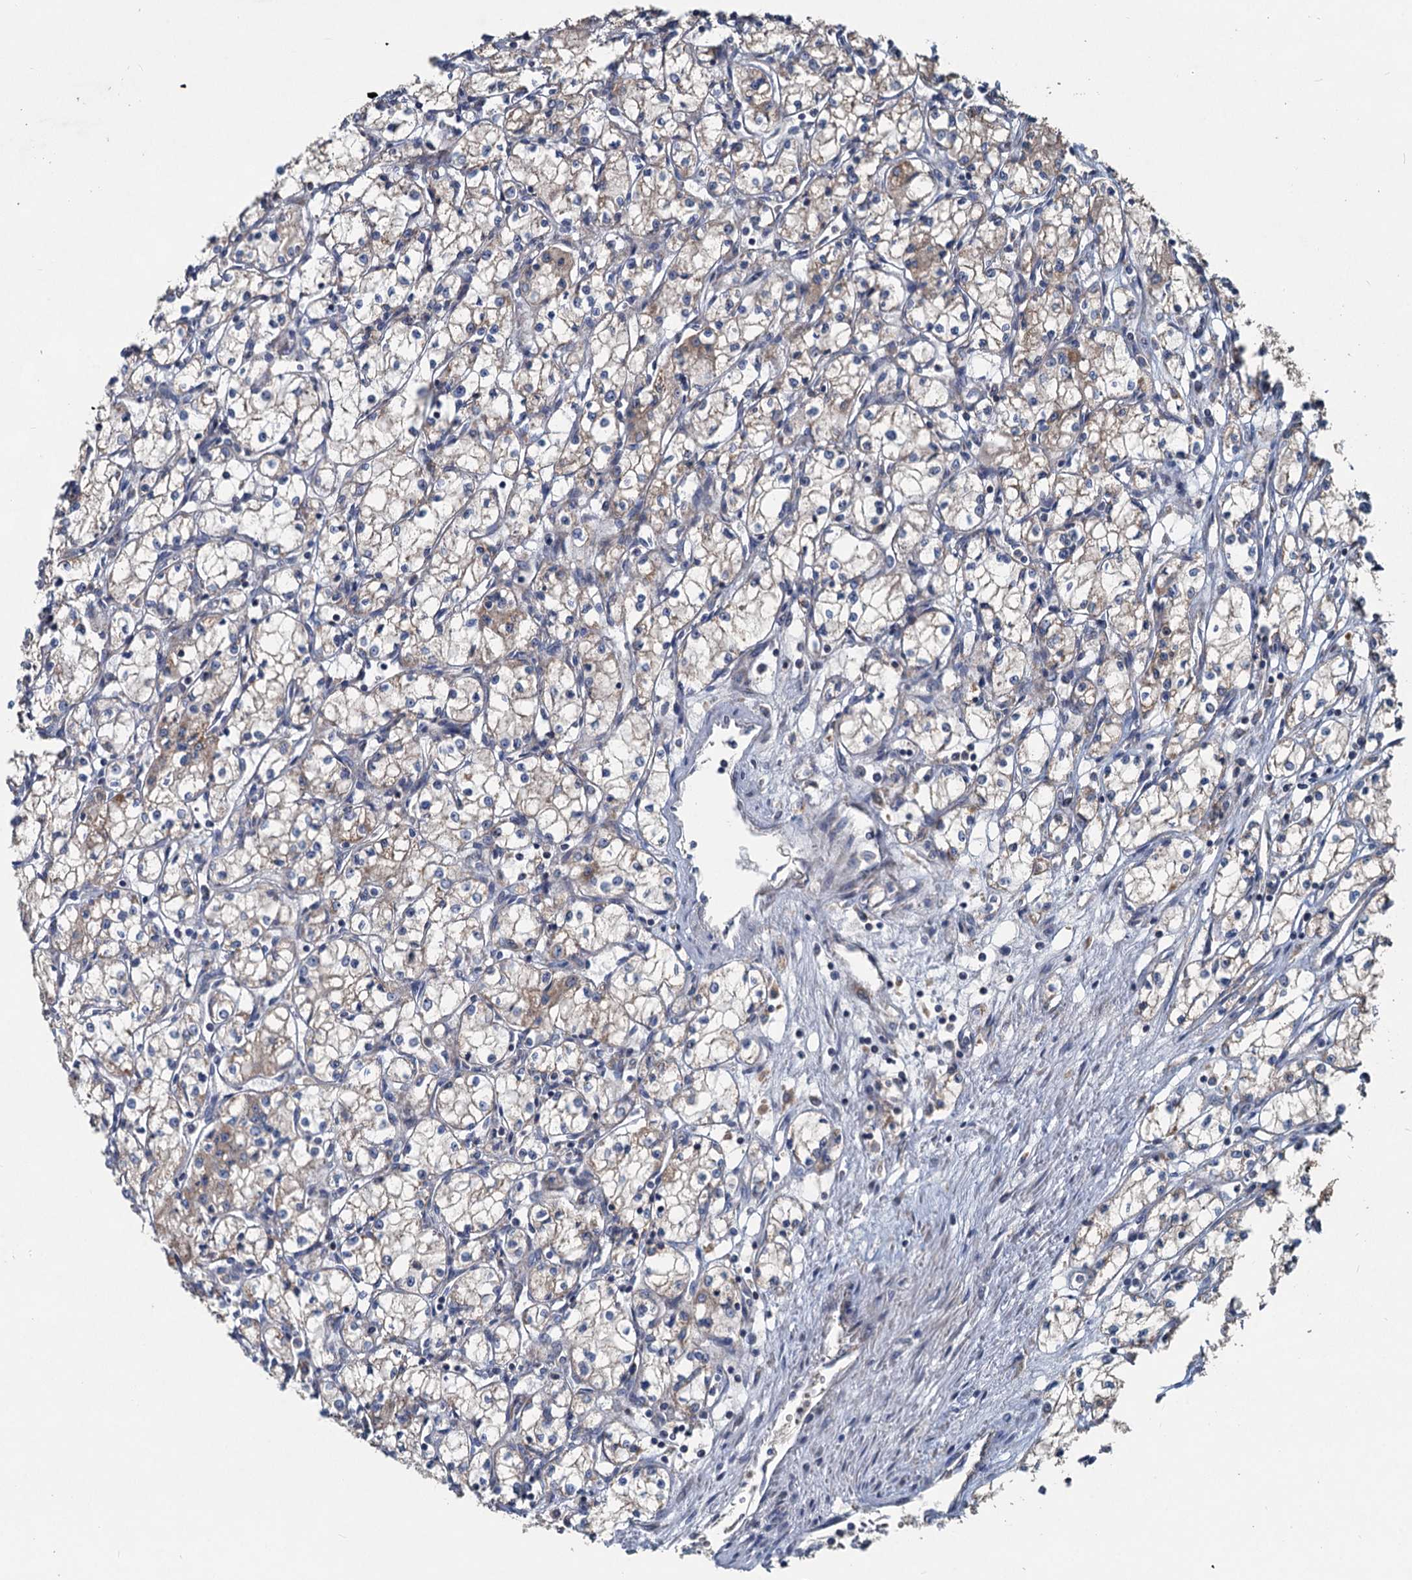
{"staining": {"intensity": "weak", "quantity": "<25%", "location": "cytoplasmic/membranous"}, "tissue": "renal cancer", "cell_type": "Tumor cells", "image_type": "cancer", "snomed": [{"axis": "morphology", "description": "Adenocarcinoma, NOS"}, {"axis": "topography", "description": "Kidney"}], "caption": "Renal cancer (adenocarcinoma) stained for a protein using IHC demonstrates no expression tumor cells.", "gene": "OTUB1", "patient": {"sex": "male", "age": 59}}